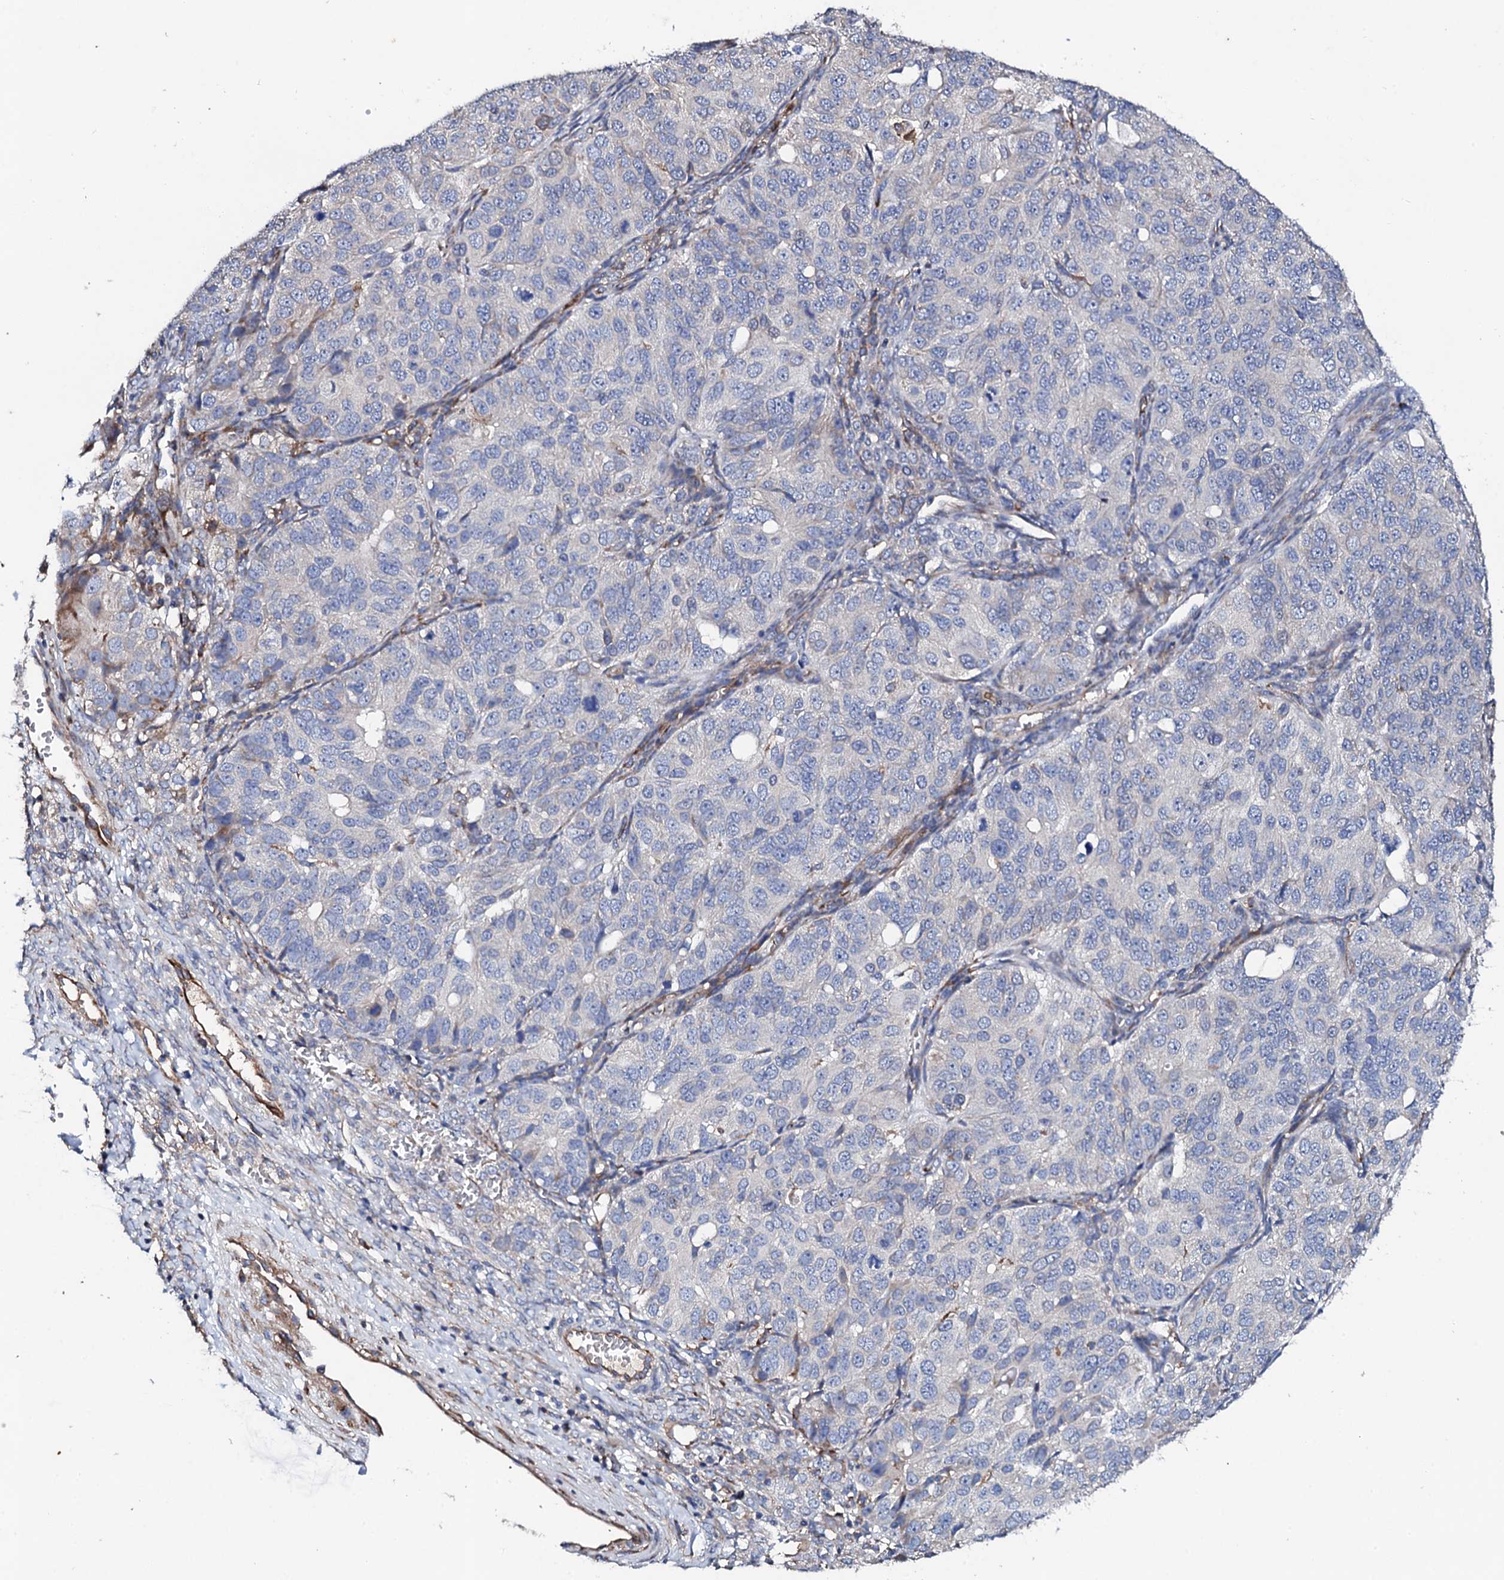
{"staining": {"intensity": "weak", "quantity": "<25%", "location": "cytoplasmic/membranous"}, "tissue": "ovarian cancer", "cell_type": "Tumor cells", "image_type": "cancer", "snomed": [{"axis": "morphology", "description": "Carcinoma, endometroid"}, {"axis": "topography", "description": "Ovary"}], "caption": "Tumor cells show no significant protein expression in endometroid carcinoma (ovarian).", "gene": "DBX1", "patient": {"sex": "female", "age": 51}}